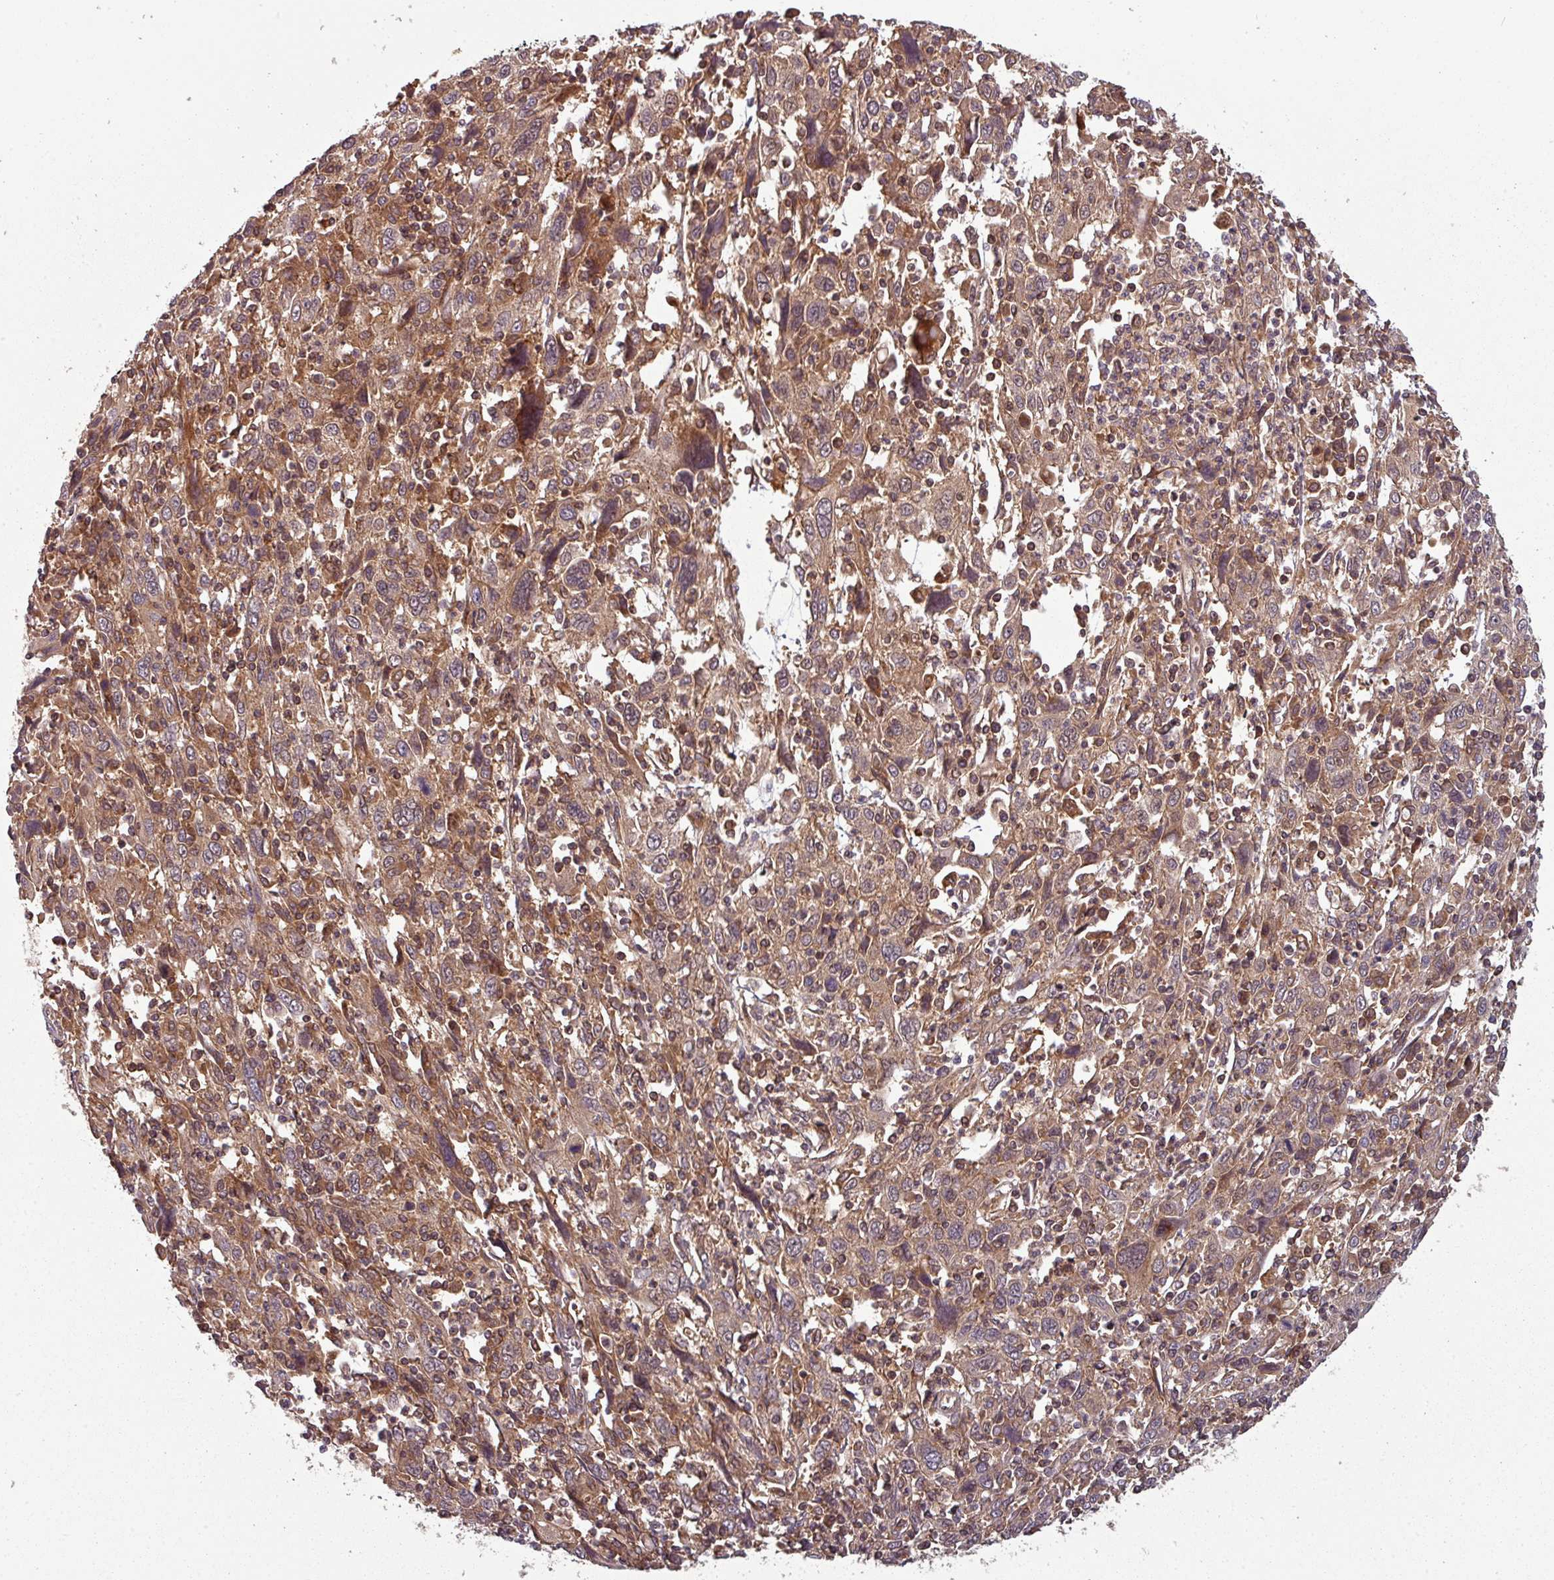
{"staining": {"intensity": "moderate", "quantity": ">75%", "location": "cytoplasmic/membranous,nuclear"}, "tissue": "cervical cancer", "cell_type": "Tumor cells", "image_type": "cancer", "snomed": [{"axis": "morphology", "description": "Squamous cell carcinoma, NOS"}, {"axis": "topography", "description": "Cervix"}], "caption": "Moderate cytoplasmic/membranous and nuclear protein positivity is identified in about >75% of tumor cells in cervical squamous cell carcinoma.", "gene": "GSKIP", "patient": {"sex": "female", "age": 46}}